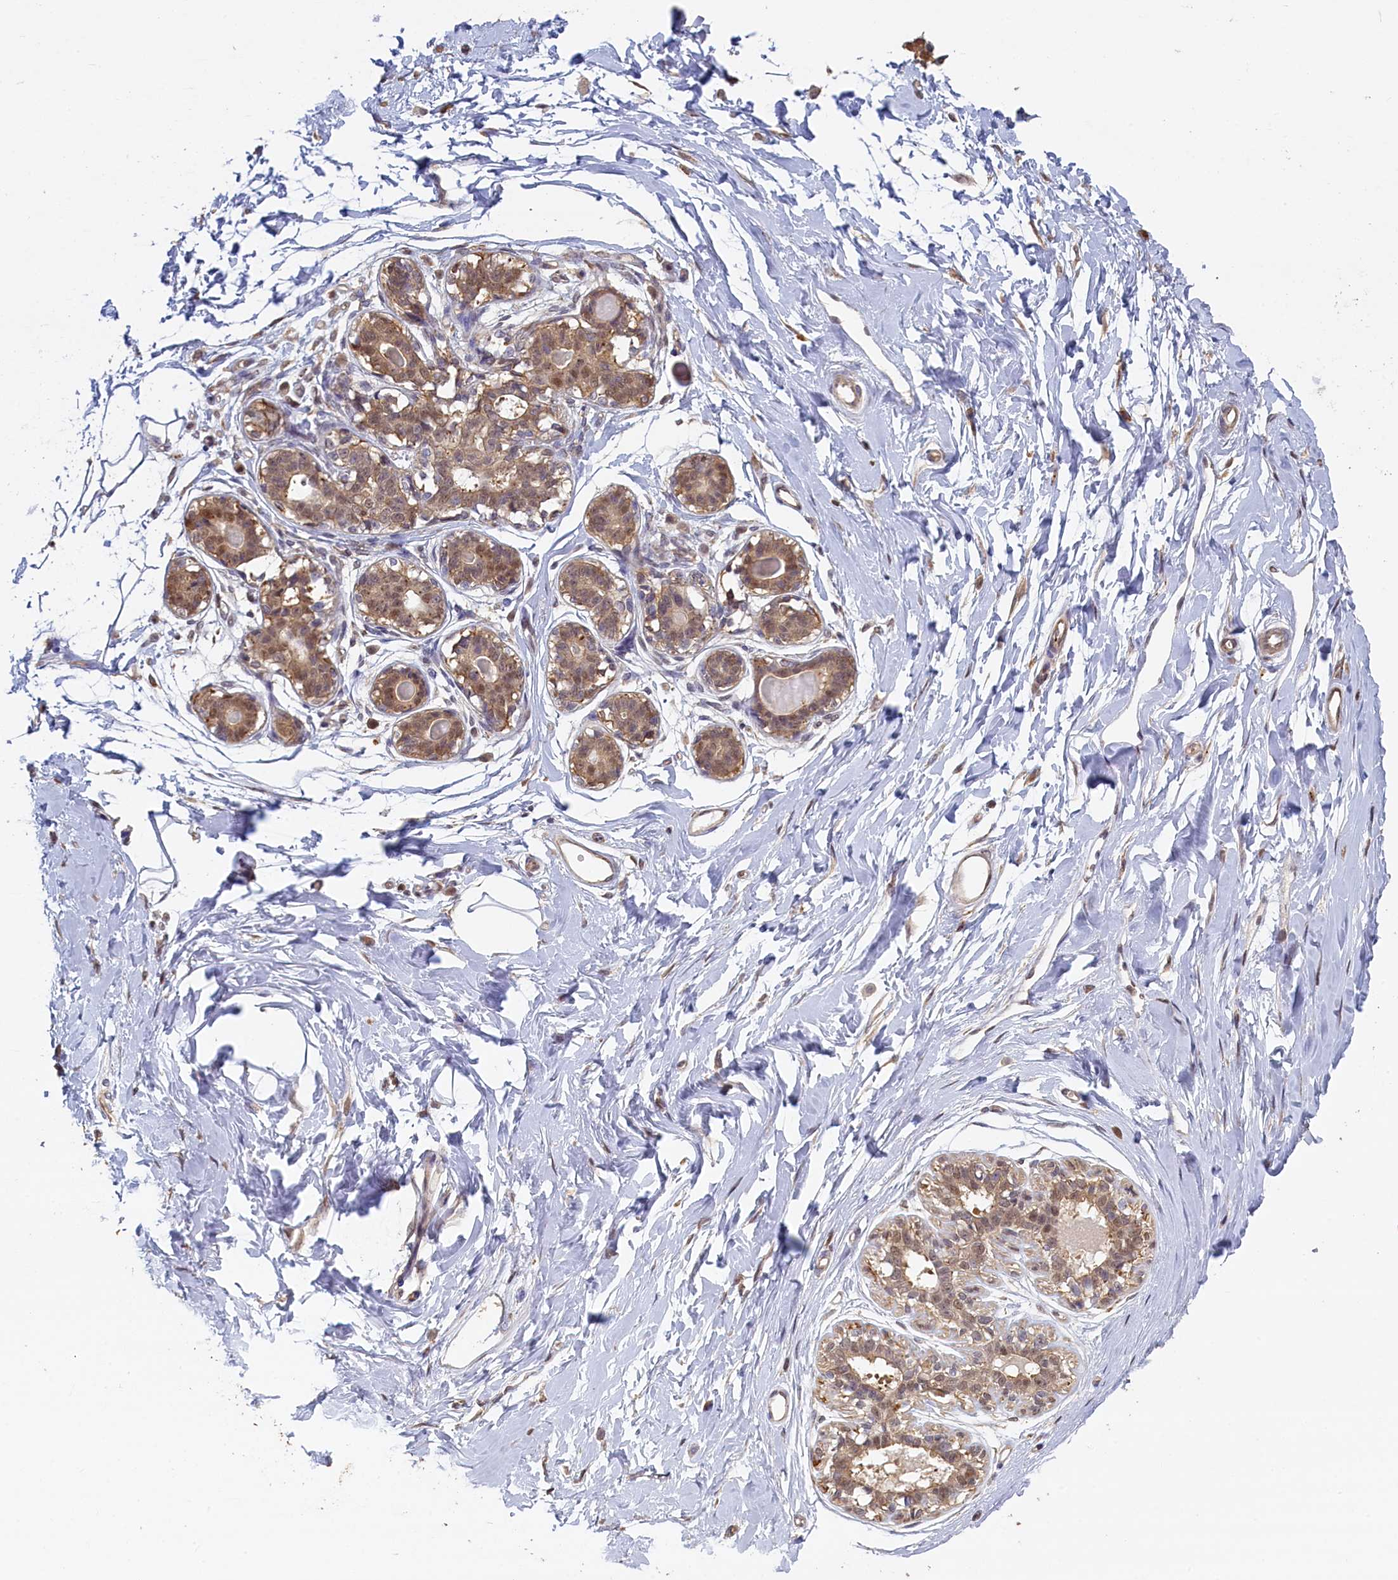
{"staining": {"intensity": "moderate", "quantity": ">75%", "location": "cytoplasmic/membranous"}, "tissue": "breast", "cell_type": "Adipocytes", "image_type": "normal", "snomed": [{"axis": "morphology", "description": "Normal tissue, NOS"}, {"axis": "topography", "description": "Breast"}], "caption": "Immunohistochemistry photomicrograph of unremarkable breast stained for a protein (brown), which exhibits medium levels of moderate cytoplasmic/membranous positivity in approximately >75% of adipocytes.", "gene": "UCHL3", "patient": {"sex": "female", "age": 45}}